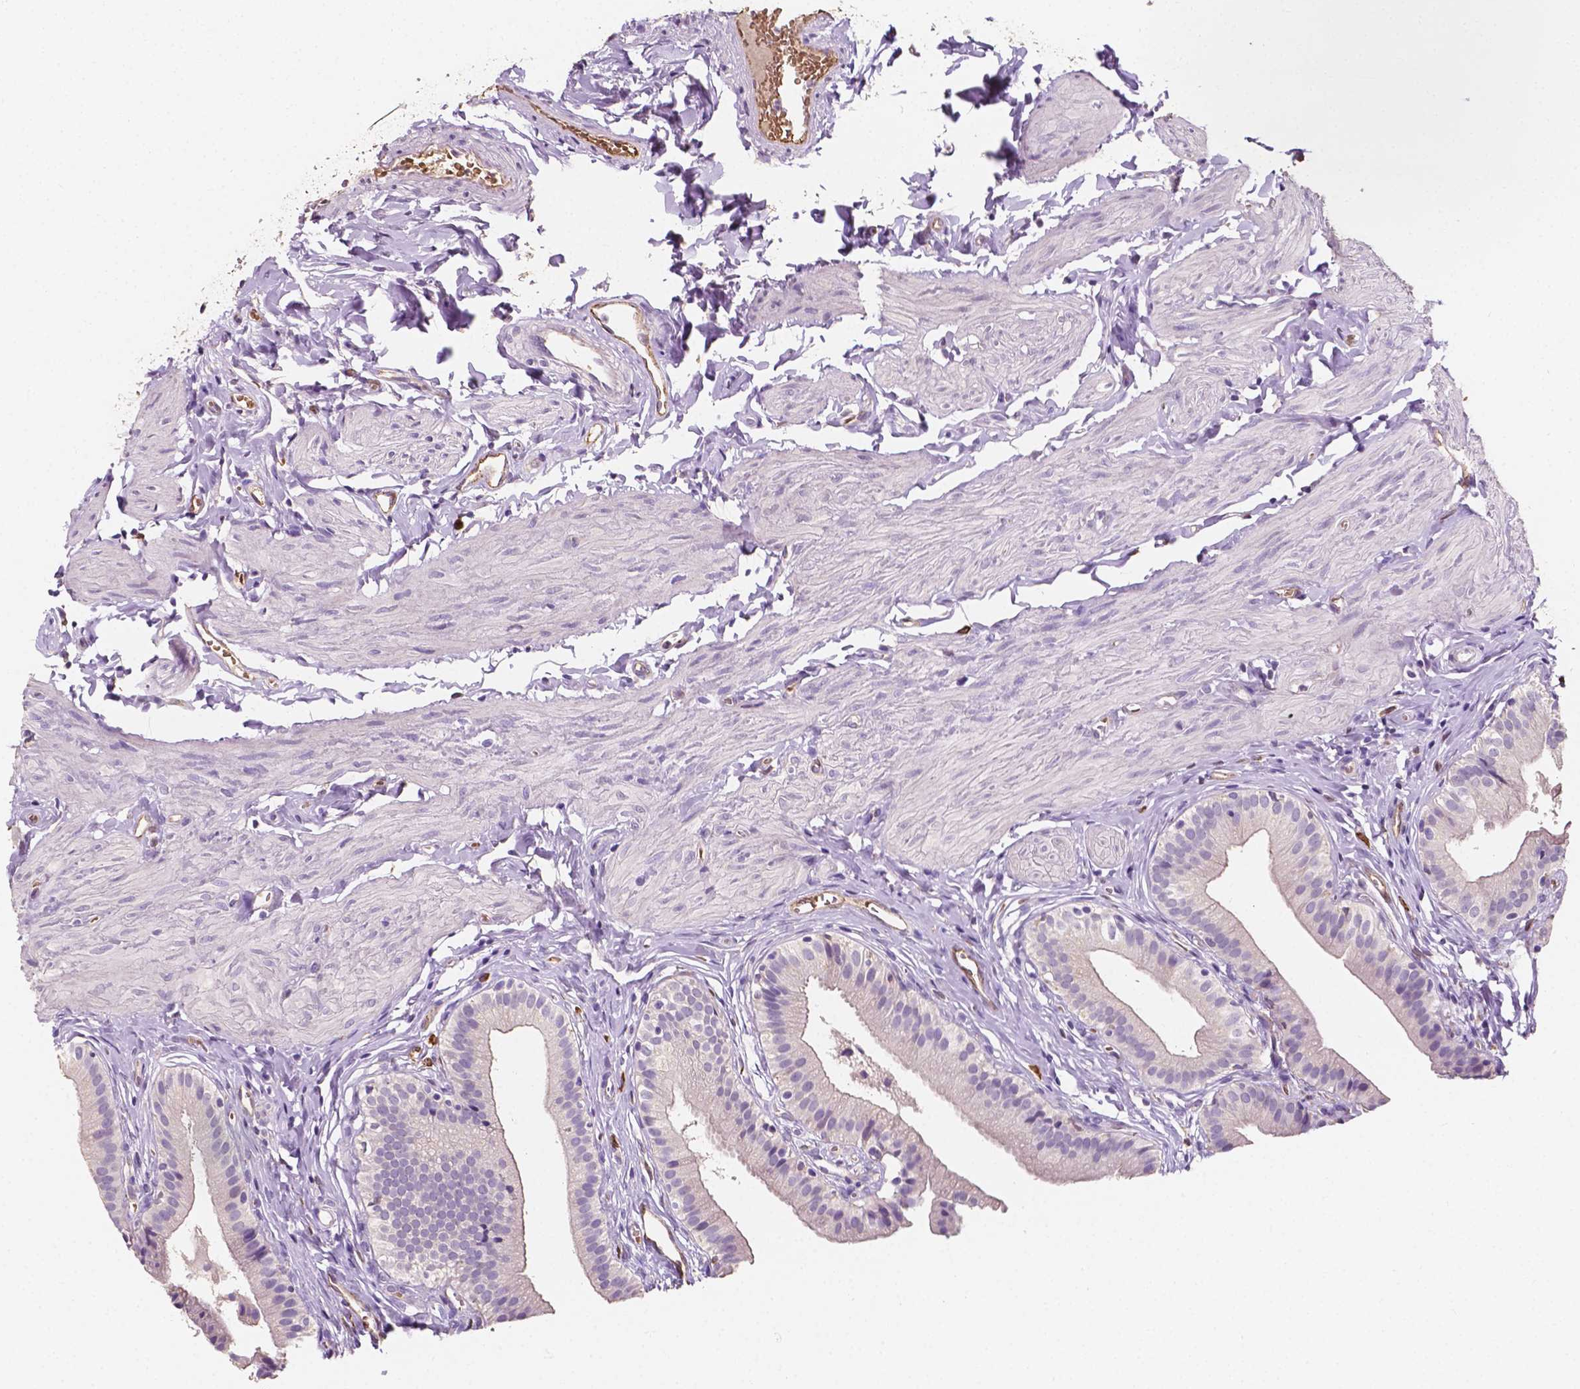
{"staining": {"intensity": "negative", "quantity": "none", "location": "none"}, "tissue": "gallbladder", "cell_type": "Glandular cells", "image_type": "normal", "snomed": [{"axis": "morphology", "description": "Normal tissue, NOS"}, {"axis": "topography", "description": "Gallbladder"}], "caption": "Immunohistochemical staining of benign gallbladder reveals no significant staining in glandular cells. (Stains: DAB (3,3'-diaminobenzidine) IHC with hematoxylin counter stain, Microscopy: brightfield microscopy at high magnification).", "gene": "SLC22A4", "patient": {"sex": "female", "age": 47}}